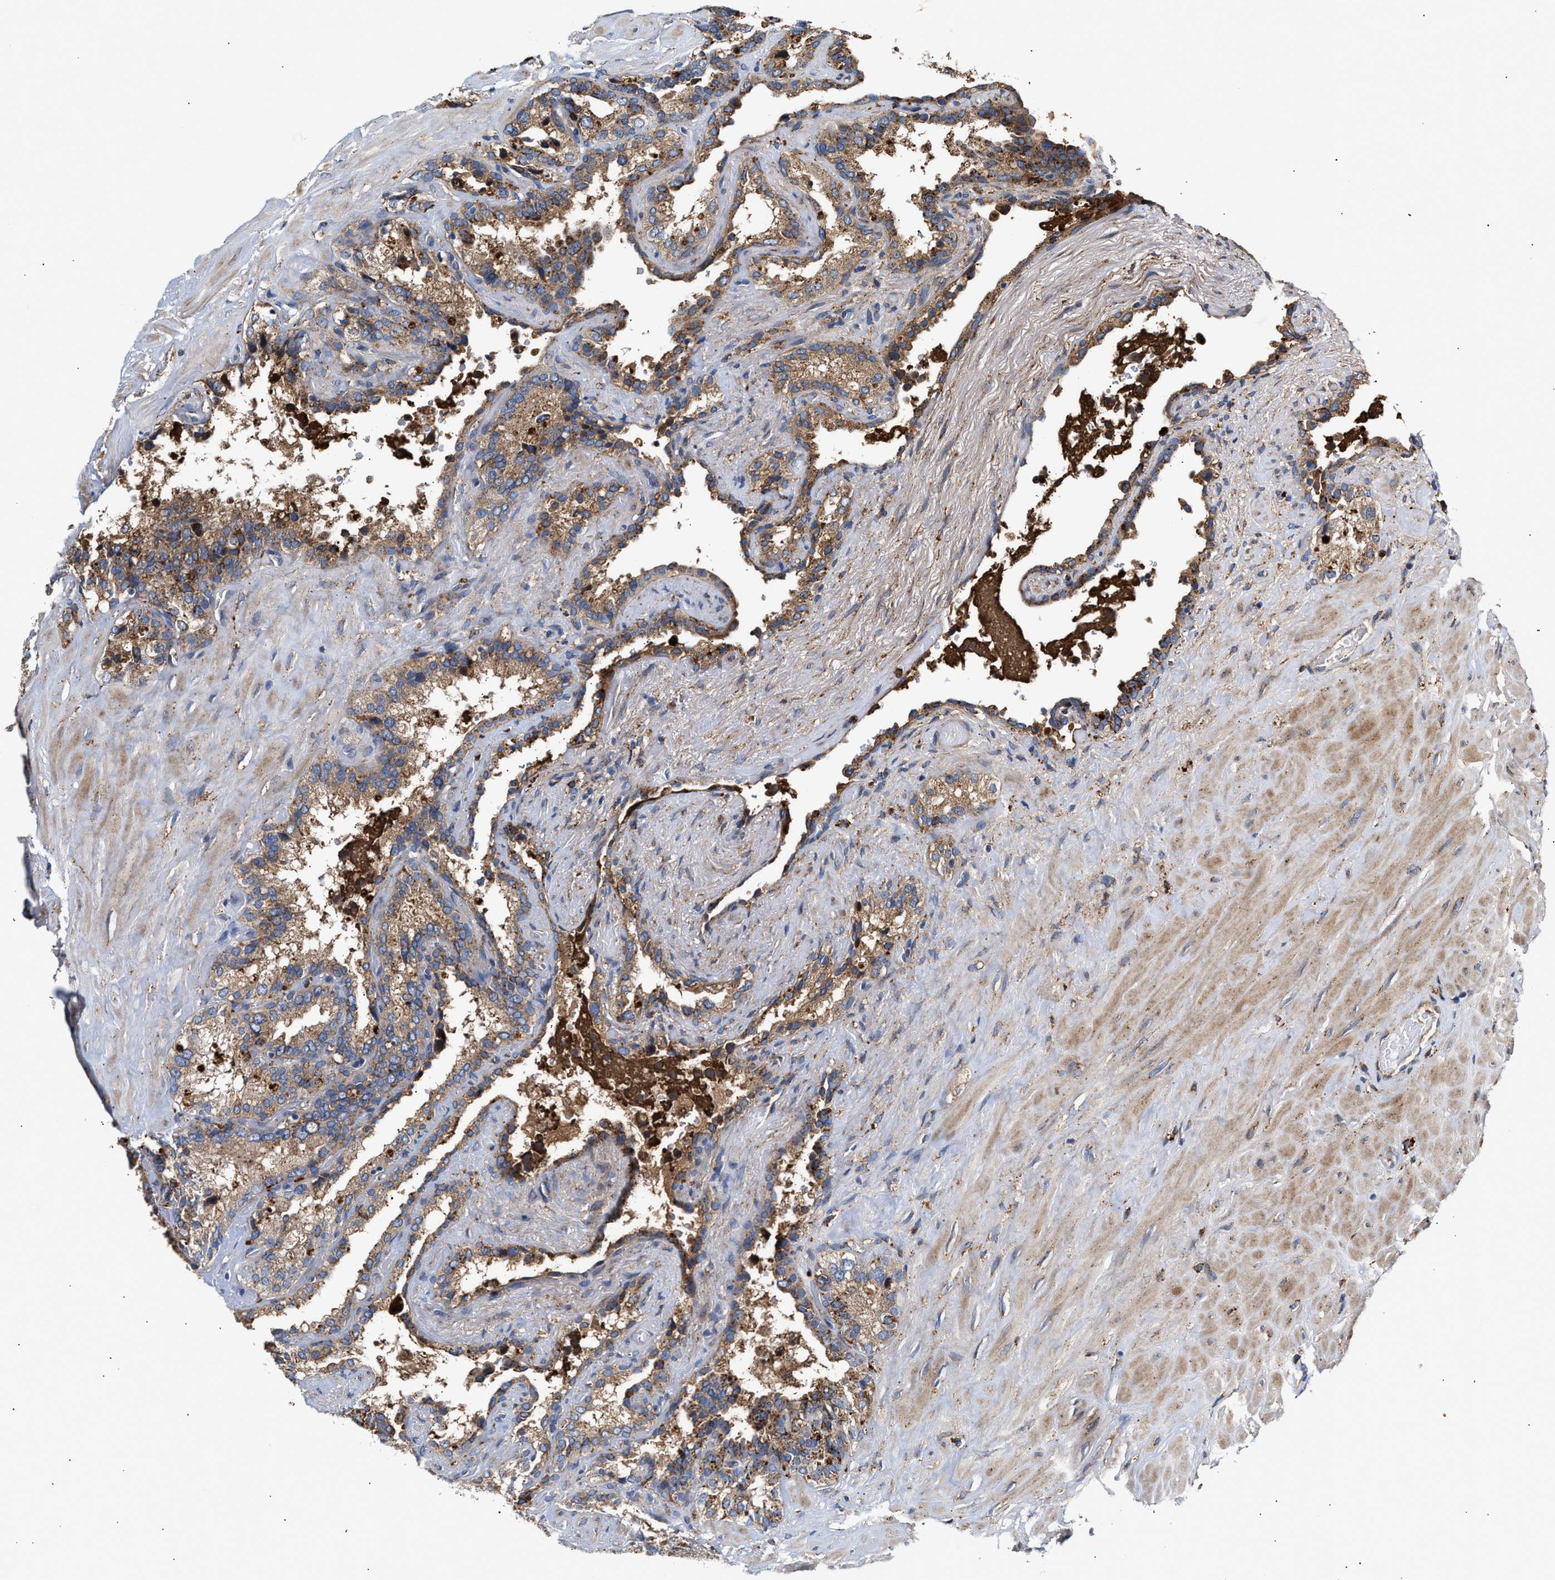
{"staining": {"intensity": "moderate", "quantity": ">75%", "location": "cytoplasmic/membranous"}, "tissue": "seminal vesicle", "cell_type": "Glandular cells", "image_type": "normal", "snomed": [{"axis": "morphology", "description": "Normal tissue, NOS"}, {"axis": "topography", "description": "Seminal veicle"}], "caption": "This is a photomicrograph of immunohistochemistry staining of unremarkable seminal vesicle, which shows moderate staining in the cytoplasmic/membranous of glandular cells.", "gene": "CCDC146", "patient": {"sex": "male", "age": 68}}